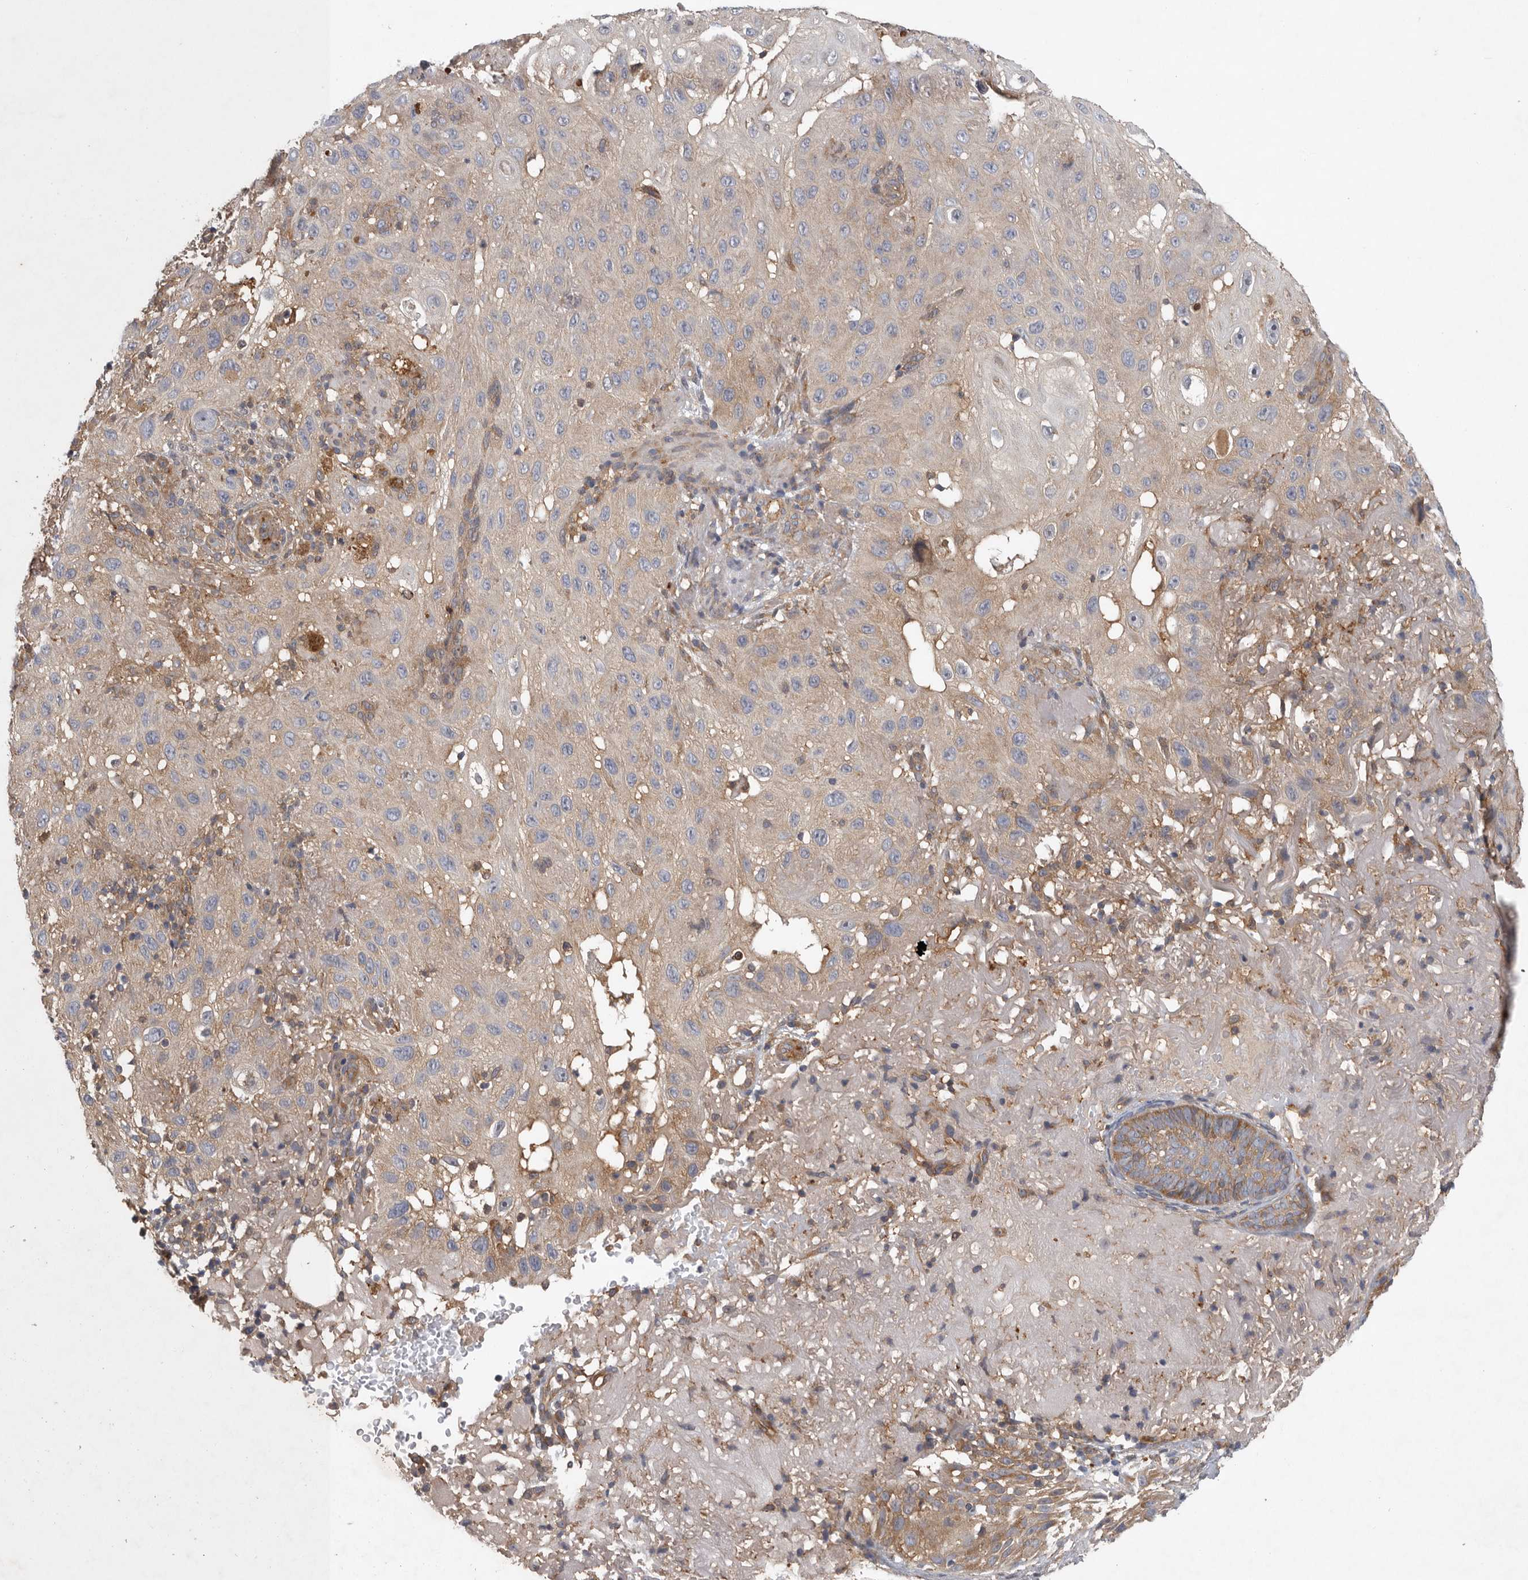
{"staining": {"intensity": "weak", "quantity": "<25%", "location": "cytoplasmic/membranous"}, "tissue": "skin cancer", "cell_type": "Tumor cells", "image_type": "cancer", "snomed": [{"axis": "morphology", "description": "Normal tissue, NOS"}, {"axis": "morphology", "description": "Squamous cell carcinoma, NOS"}, {"axis": "topography", "description": "Skin"}], "caption": "This photomicrograph is of skin cancer (squamous cell carcinoma) stained with immunohistochemistry (IHC) to label a protein in brown with the nuclei are counter-stained blue. There is no positivity in tumor cells. (Immunohistochemistry (ihc), brightfield microscopy, high magnification).", "gene": "C1orf109", "patient": {"sex": "female", "age": 96}}